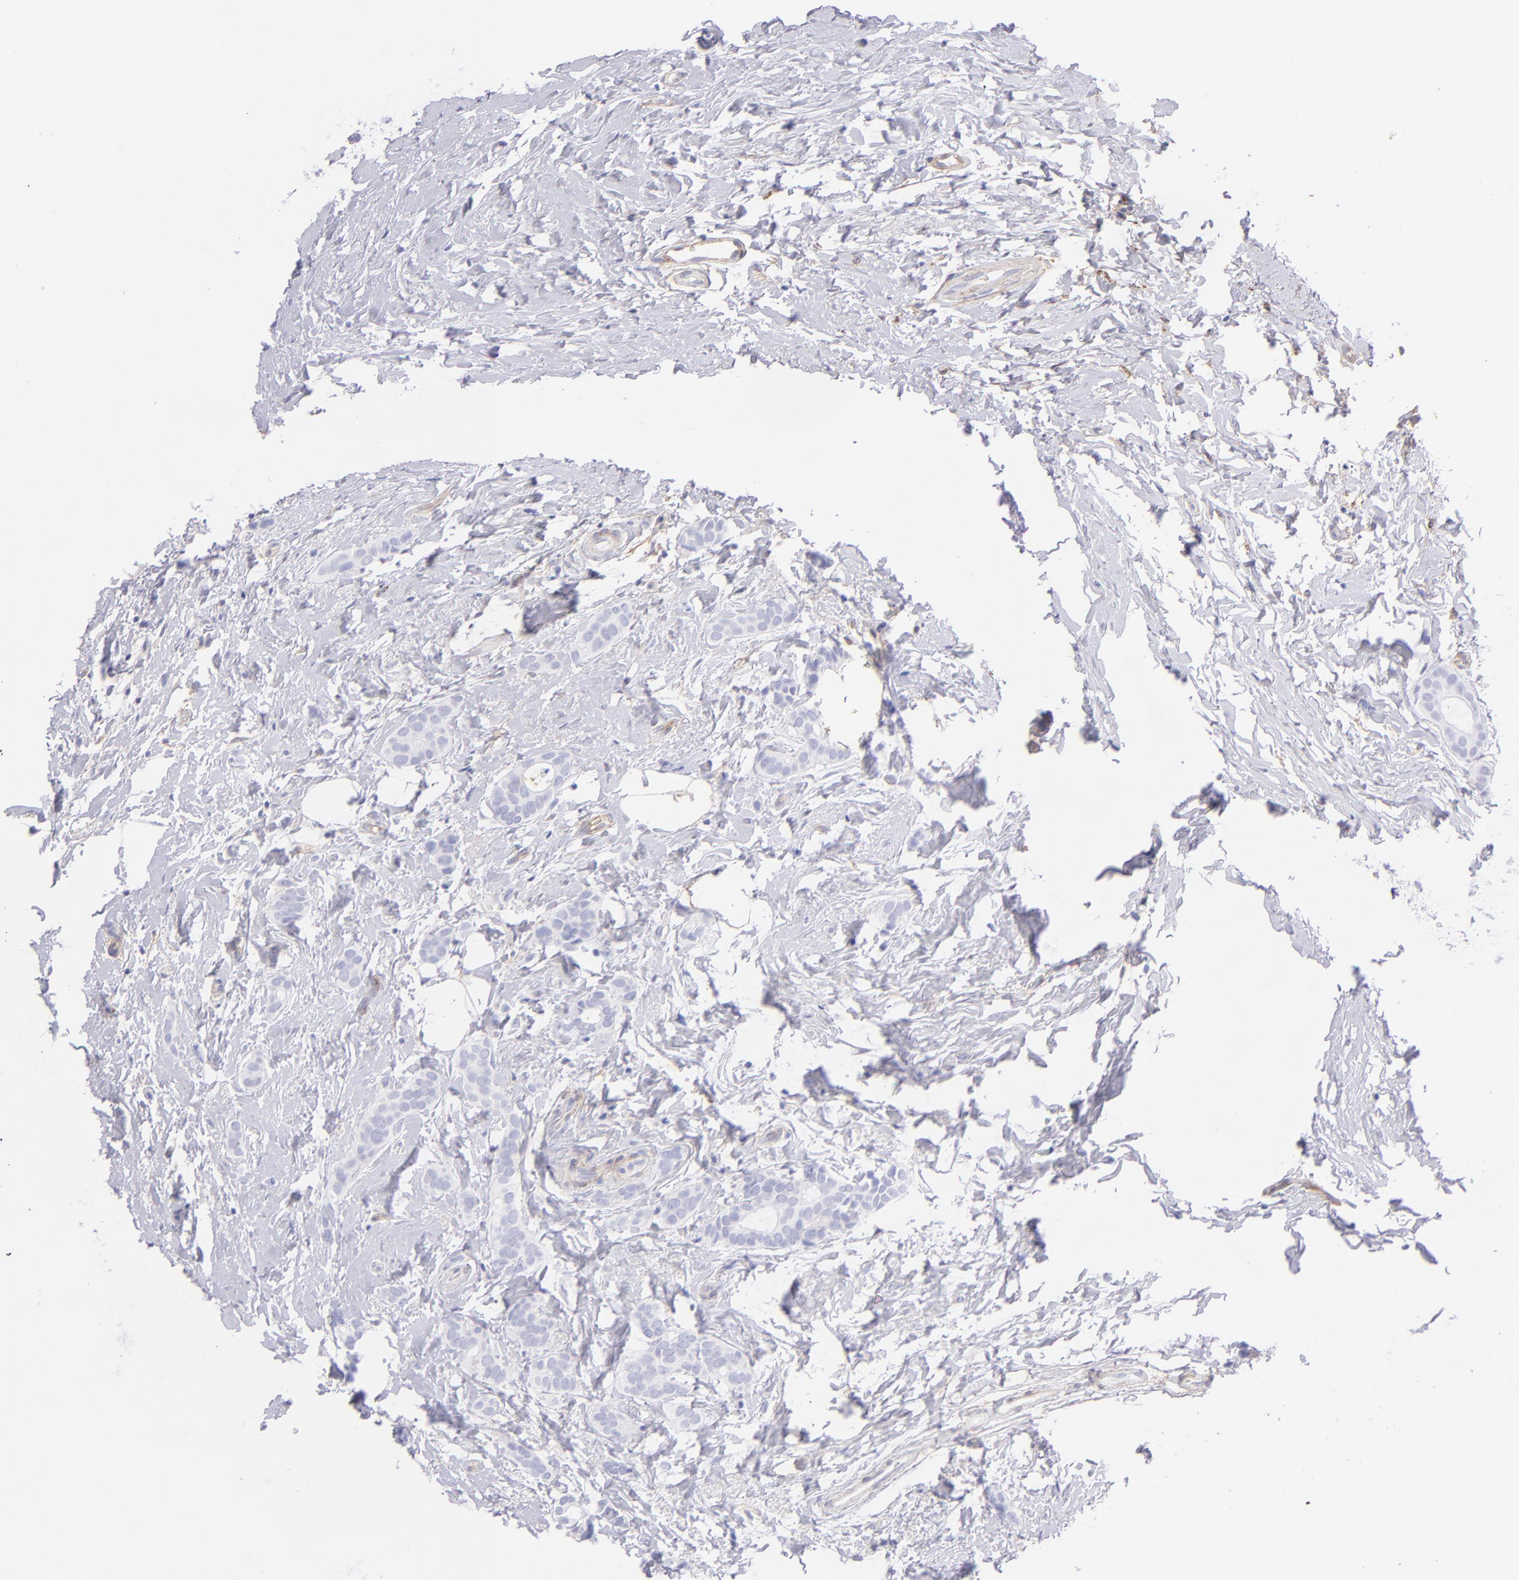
{"staining": {"intensity": "negative", "quantity": "none", "location": "none"}, "tissue": "breast cancer", "cell_type": "Tumor cells", "image_type": "cancer", "snomed": [{"axis": "morphology", "description": "Duct carcinoma"}, {"axis": "topography", "description": "Breast"}], "caption": "Invasive ductal carcinoma (breast) was stained to show a protein in brown. There is no significant staining in tumor cells. (DAB (3,3'-diaminobenzidine) immunohistochemistry (IHC) with hematoxylin counter stain).", "gene": "CD81", "patient": {"sex": "female", "age": 54}}